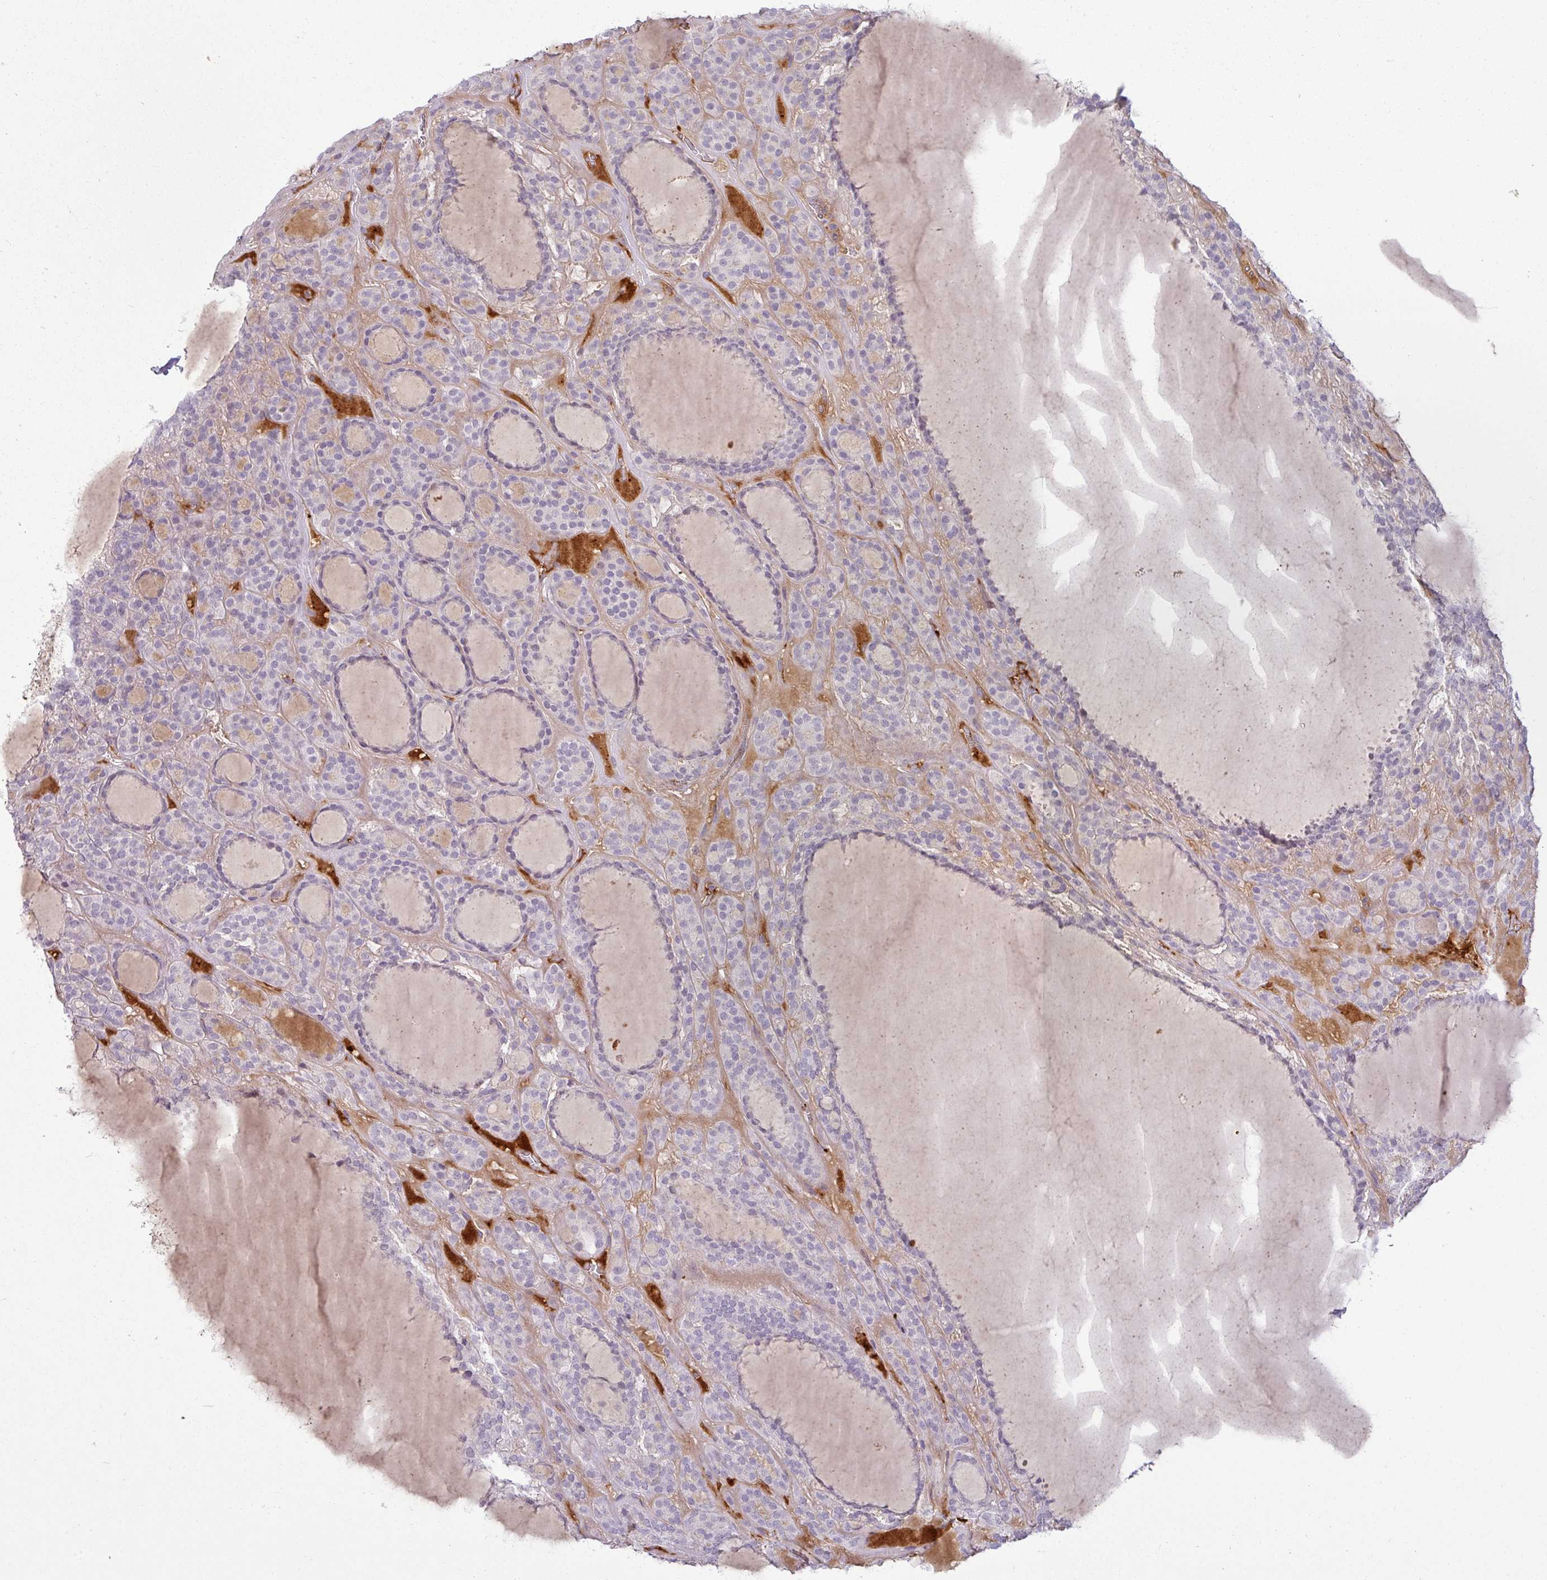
{"staining": {"intensity": "negative", "quantity": "none", "location": "none"}, "tissue": "thyroid cancer", "cell_type": "Tumor cells", "image_type": "cancer", "snomed": [{"axis": "morphology", "description": "Follicular adenoma carcinoma, NOS"}, {"axis": "topography", "description": "Thyroid gland"}], "caption": "High magnification brightfield microscopy of thyroid follicular adenoma carcinoma stained with DAB (3,3'-diaminobenzidine) (brown) and counterstained with hematoxylin (blue): tumor cells show no significant positivity.", "gene": "APOM", "patient": {"sex": "female", "age": 63}}